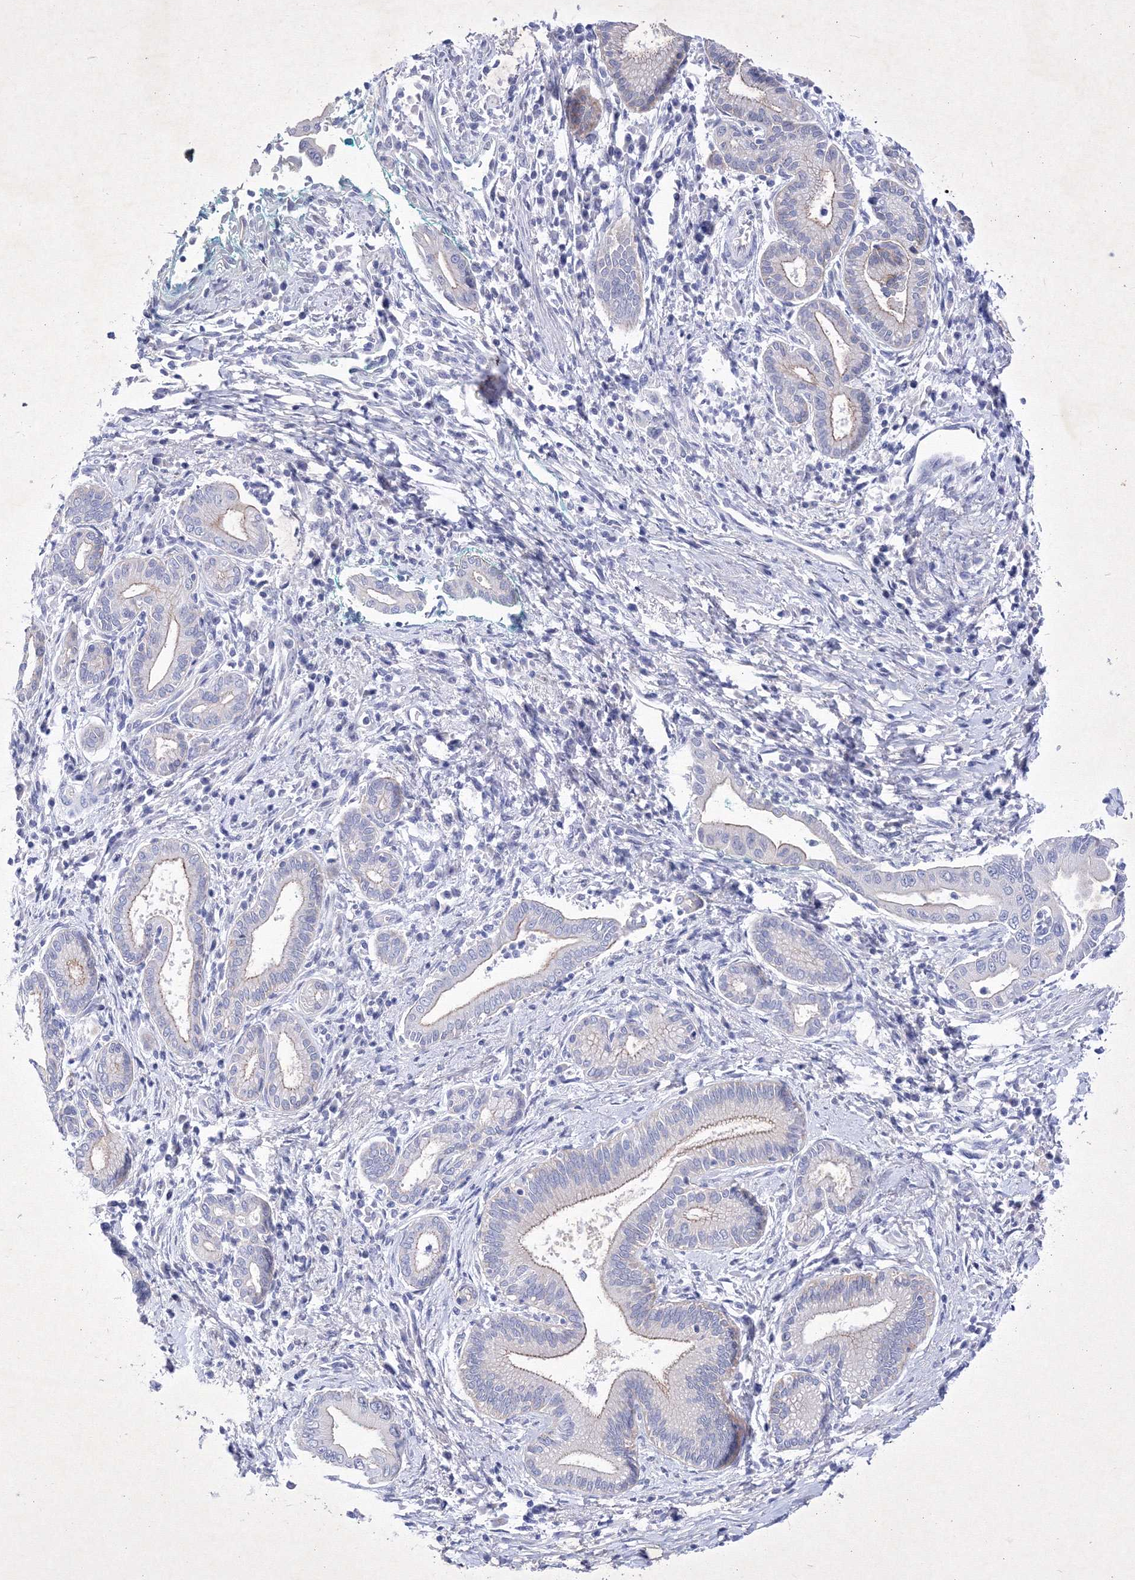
{"staining": {"intensity": "negative", "quantity": "none", "location": "none"}, "tissue": "pancreatic cancer", "cell_type": "Tumor cells", "image_type": "cancer", "snomed": [{"axis": "morphology", "description": "Adenocarcinoma, NOS"}, {"axis": "topography", "description": "Pancreas"}], "caption": "Adenocarcinoma (pancreatic) was stained to show a protein in brown. There is no significant expression in tumor cells.", "gene": "GPN1", "patient": {"sex": "male", "age": 78}}